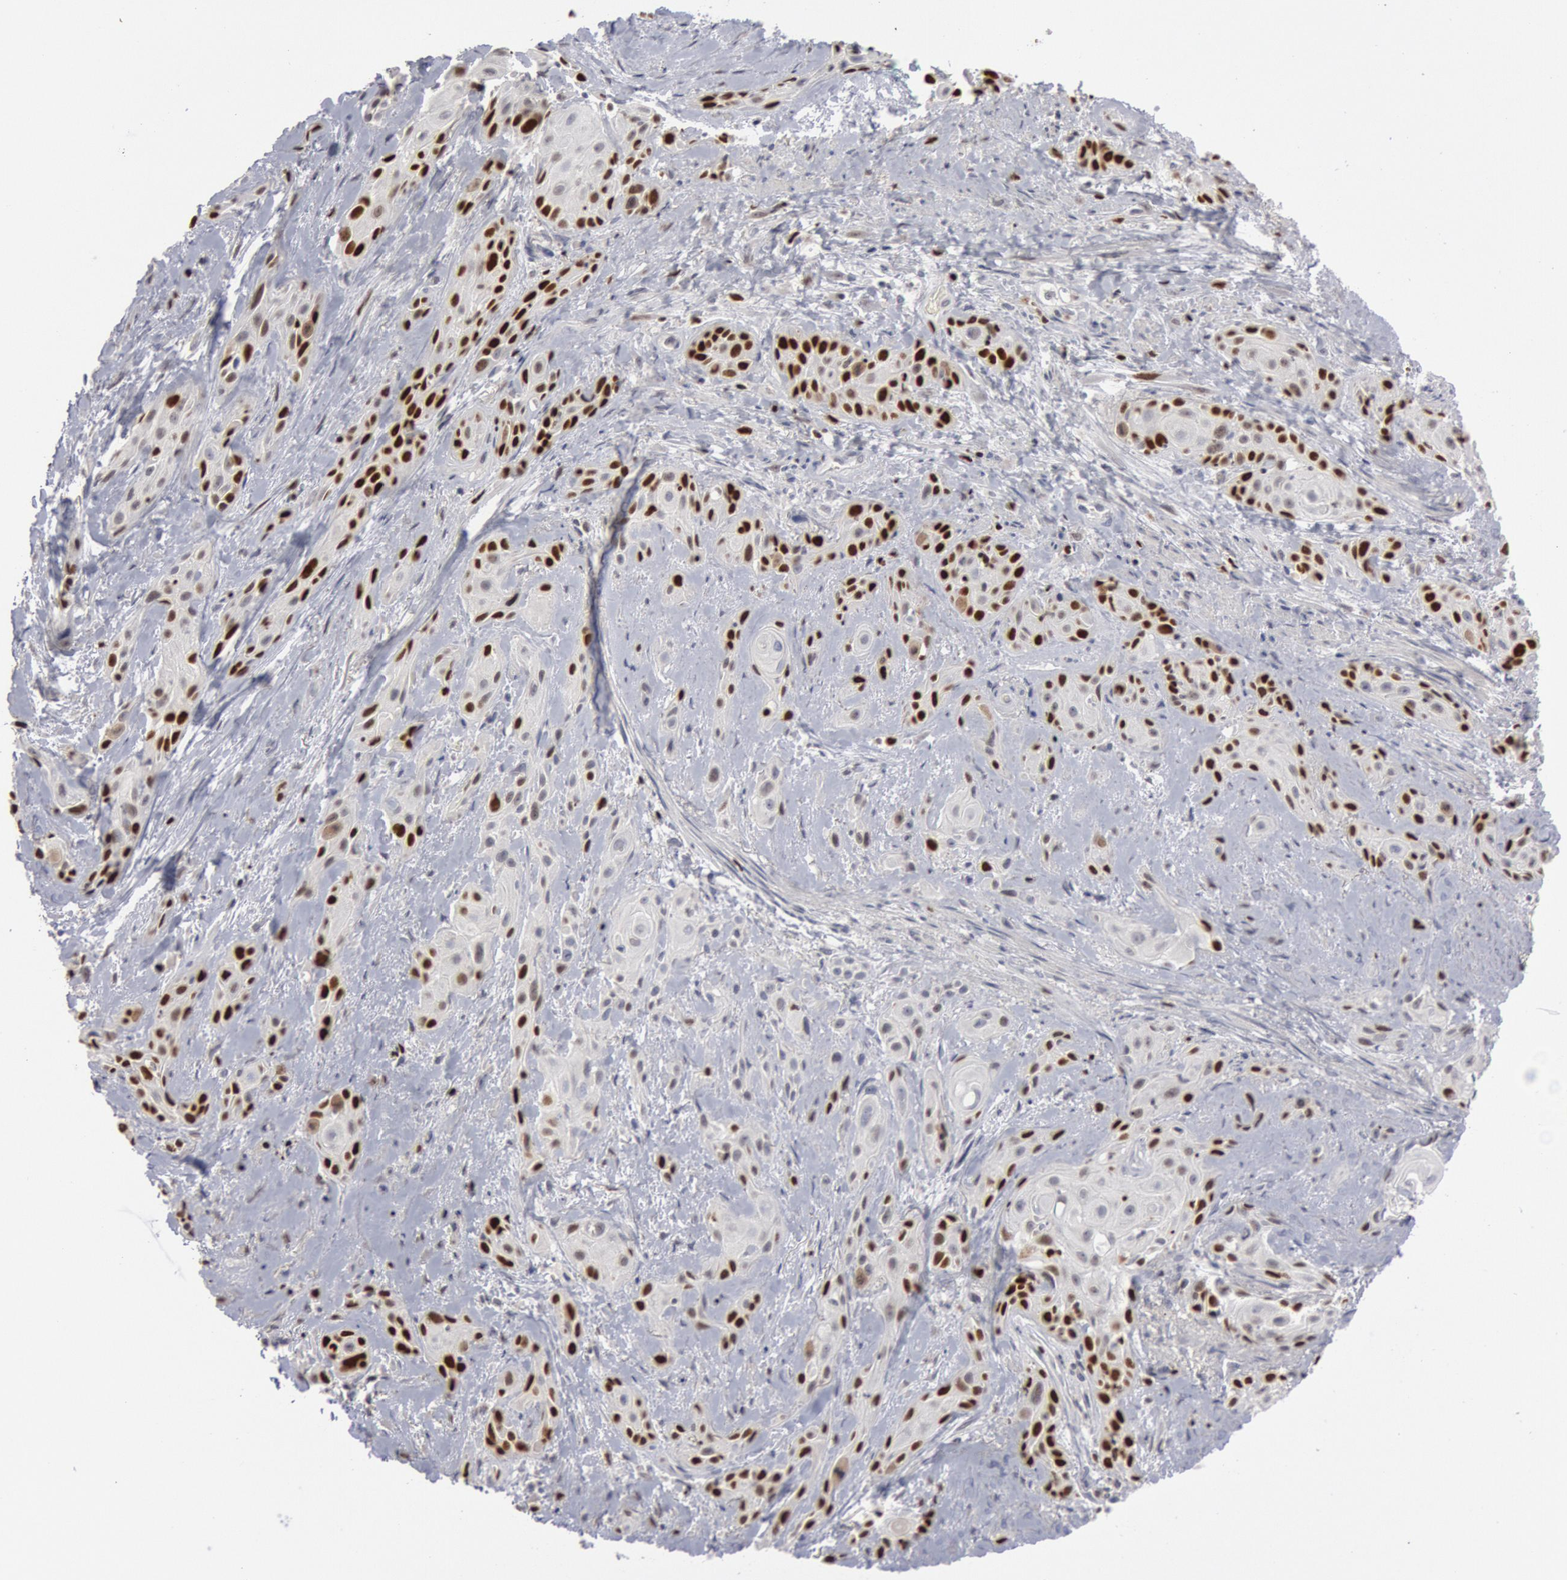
{"staining": {"intensity": "strong", "quantity": "25%-75%", "location": "nuclear"}, "tissue": "skin cancer", "cell_type": "Tumor cells", "image_type": "cancer", "snomed": [{"axis": "morphology", "description": "Squamous cell carcinoma, NOS"}, {"axis": "topography", "description": "Skin"}, {"axis": "topography", "description": "Anal"}], "caption": "Human skin squamous cell carcinoma stained for a protein (brown) displays strong nuclear positive expression in approximately 25%-75% of tumor cells.", "gene": "WDHD1", "patient": {"sex": "male", "age": 64}}